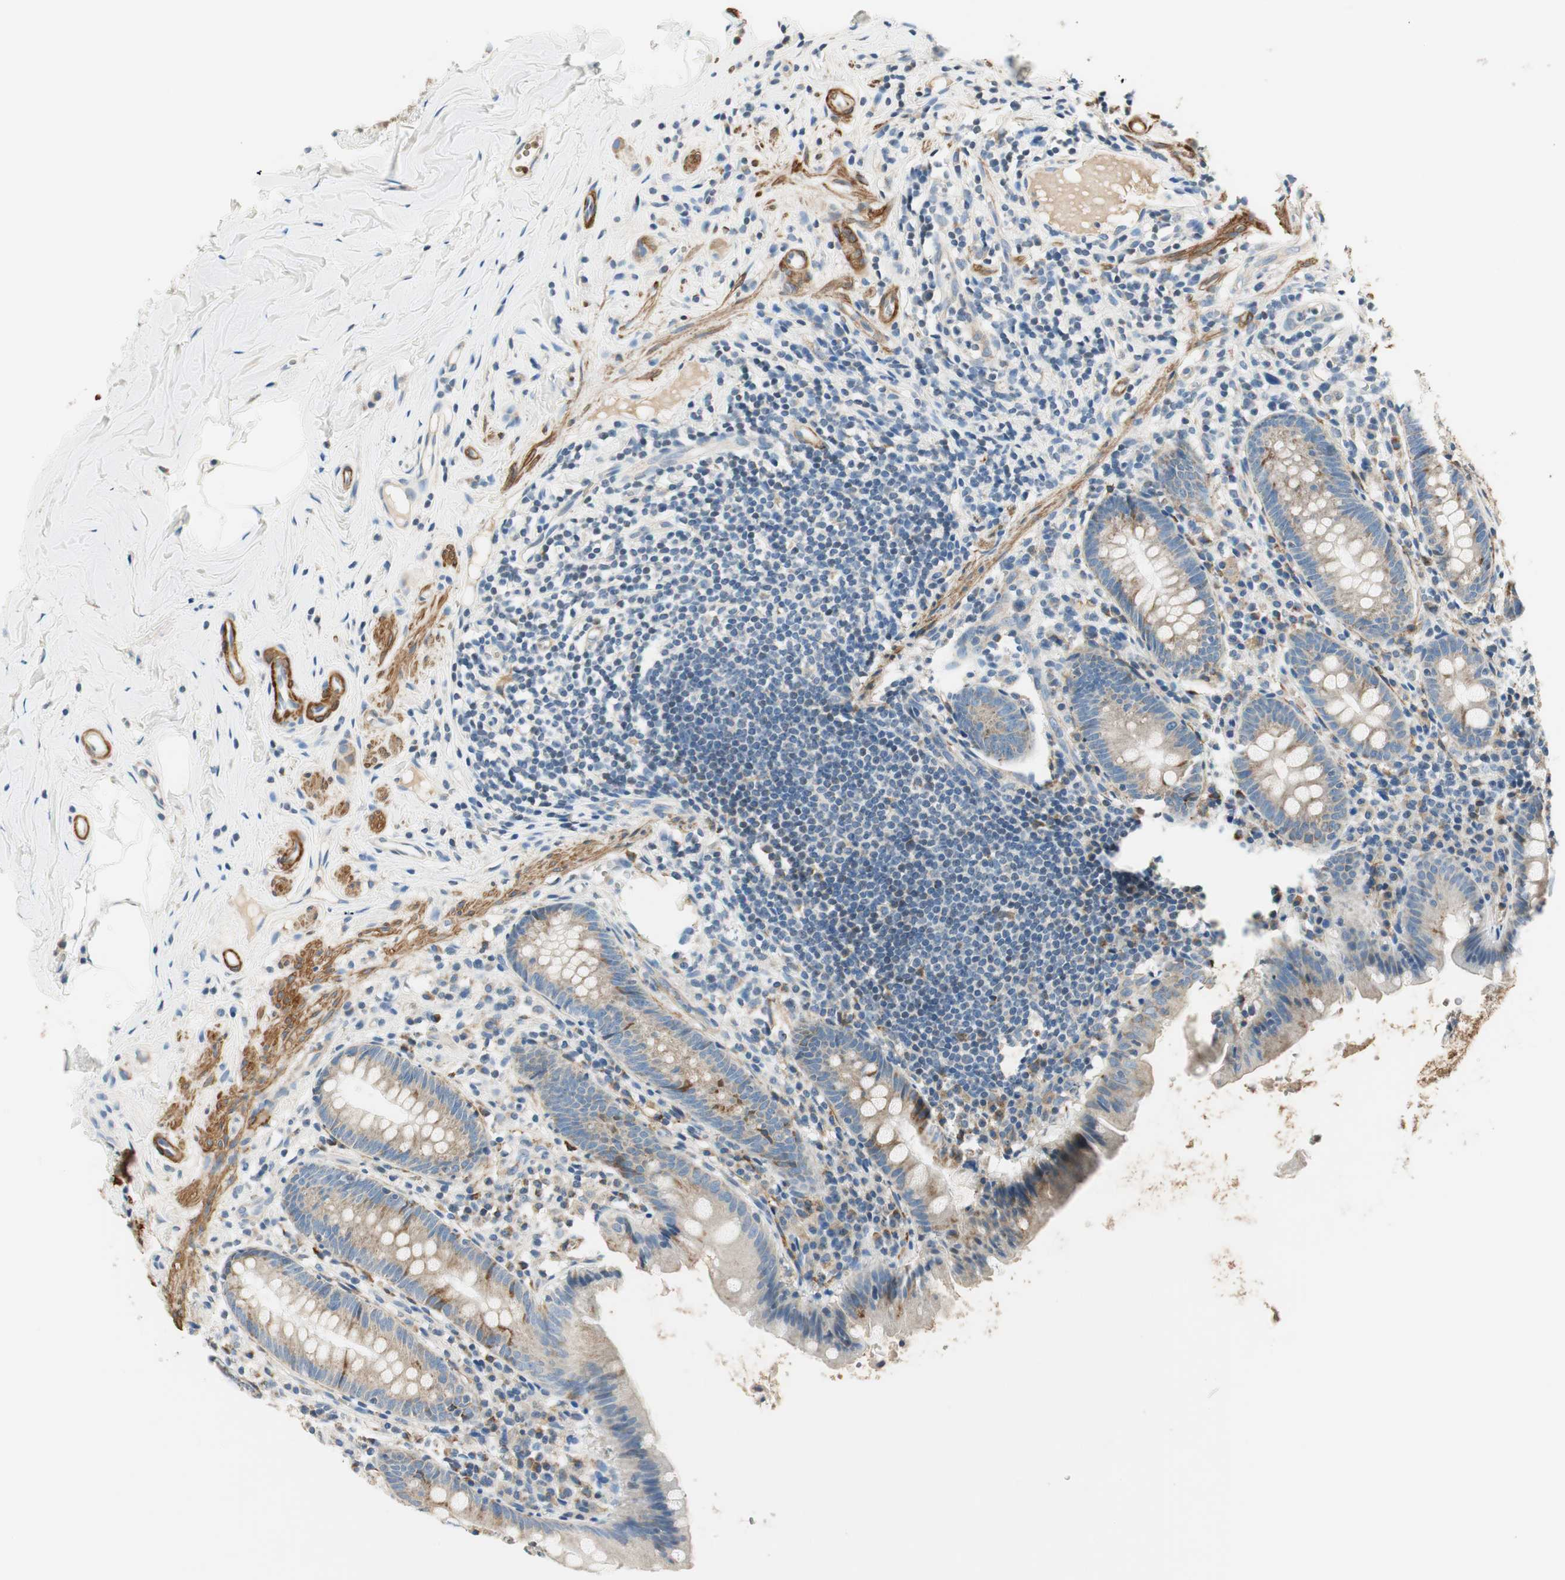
{"staining": {"intensity": "weak", "quantity": ">75%", "location": "cytoplasmic/membranous"}, "tissue": "appendix", "cell_type": "Glandular cells", "image_type": "normal", "snomed": [{"axis": "morphology", "description": "Normal tissue, NOS"}, {"axis": "topography", "description": "Appendix"}], "caption": "DAB (3,3'-diaminobenzidine) immunohistochemical staining of normal human appendix displays weak cytoplasmic/membranous protein expression in approximately >75% of glandular cells.", "gene": "RORB", "patient": {"sex": "male", "age": 52}}